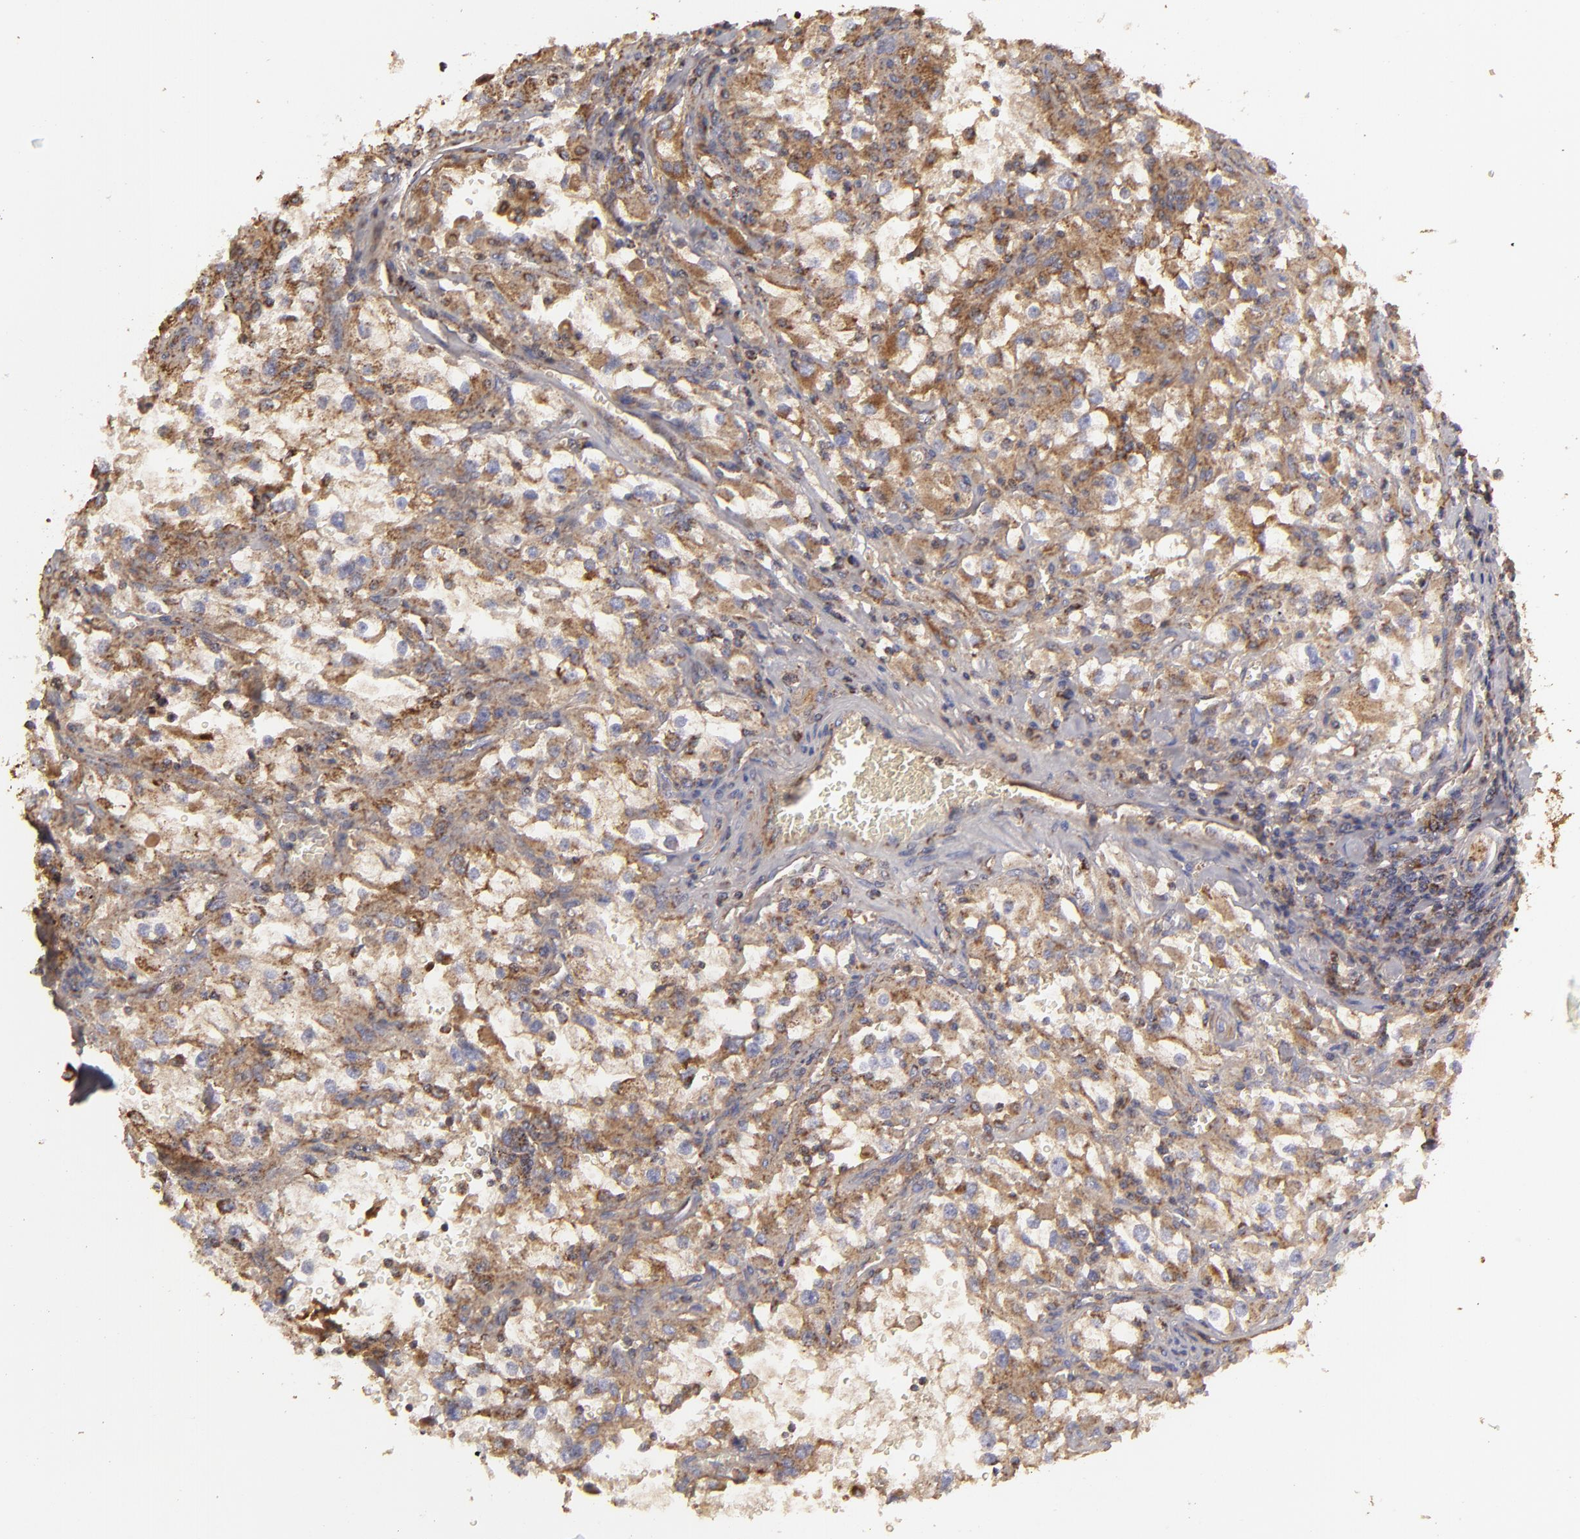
{"staining": {"intensity": "weak", "quantity": ">75%", "location": "cytoplasmic/membranous"}, "tissue": "renal cancer", "cell_type": "Tumor cells", "image_type": "cancer", "snomed": [{"axis": "morphology", "description": "Adenocarcinoma, NOS"}, {"axis": "topography", "description": "Kidney"}], "caption": "Immunohistochemical staining of human renal adenocarcinoma shows low levels of weak cytoplasmic/membranous staining in approximately >75% of tumor cells.", "gene": "CFB", "patient": {"sex": "female", "age": 52}}